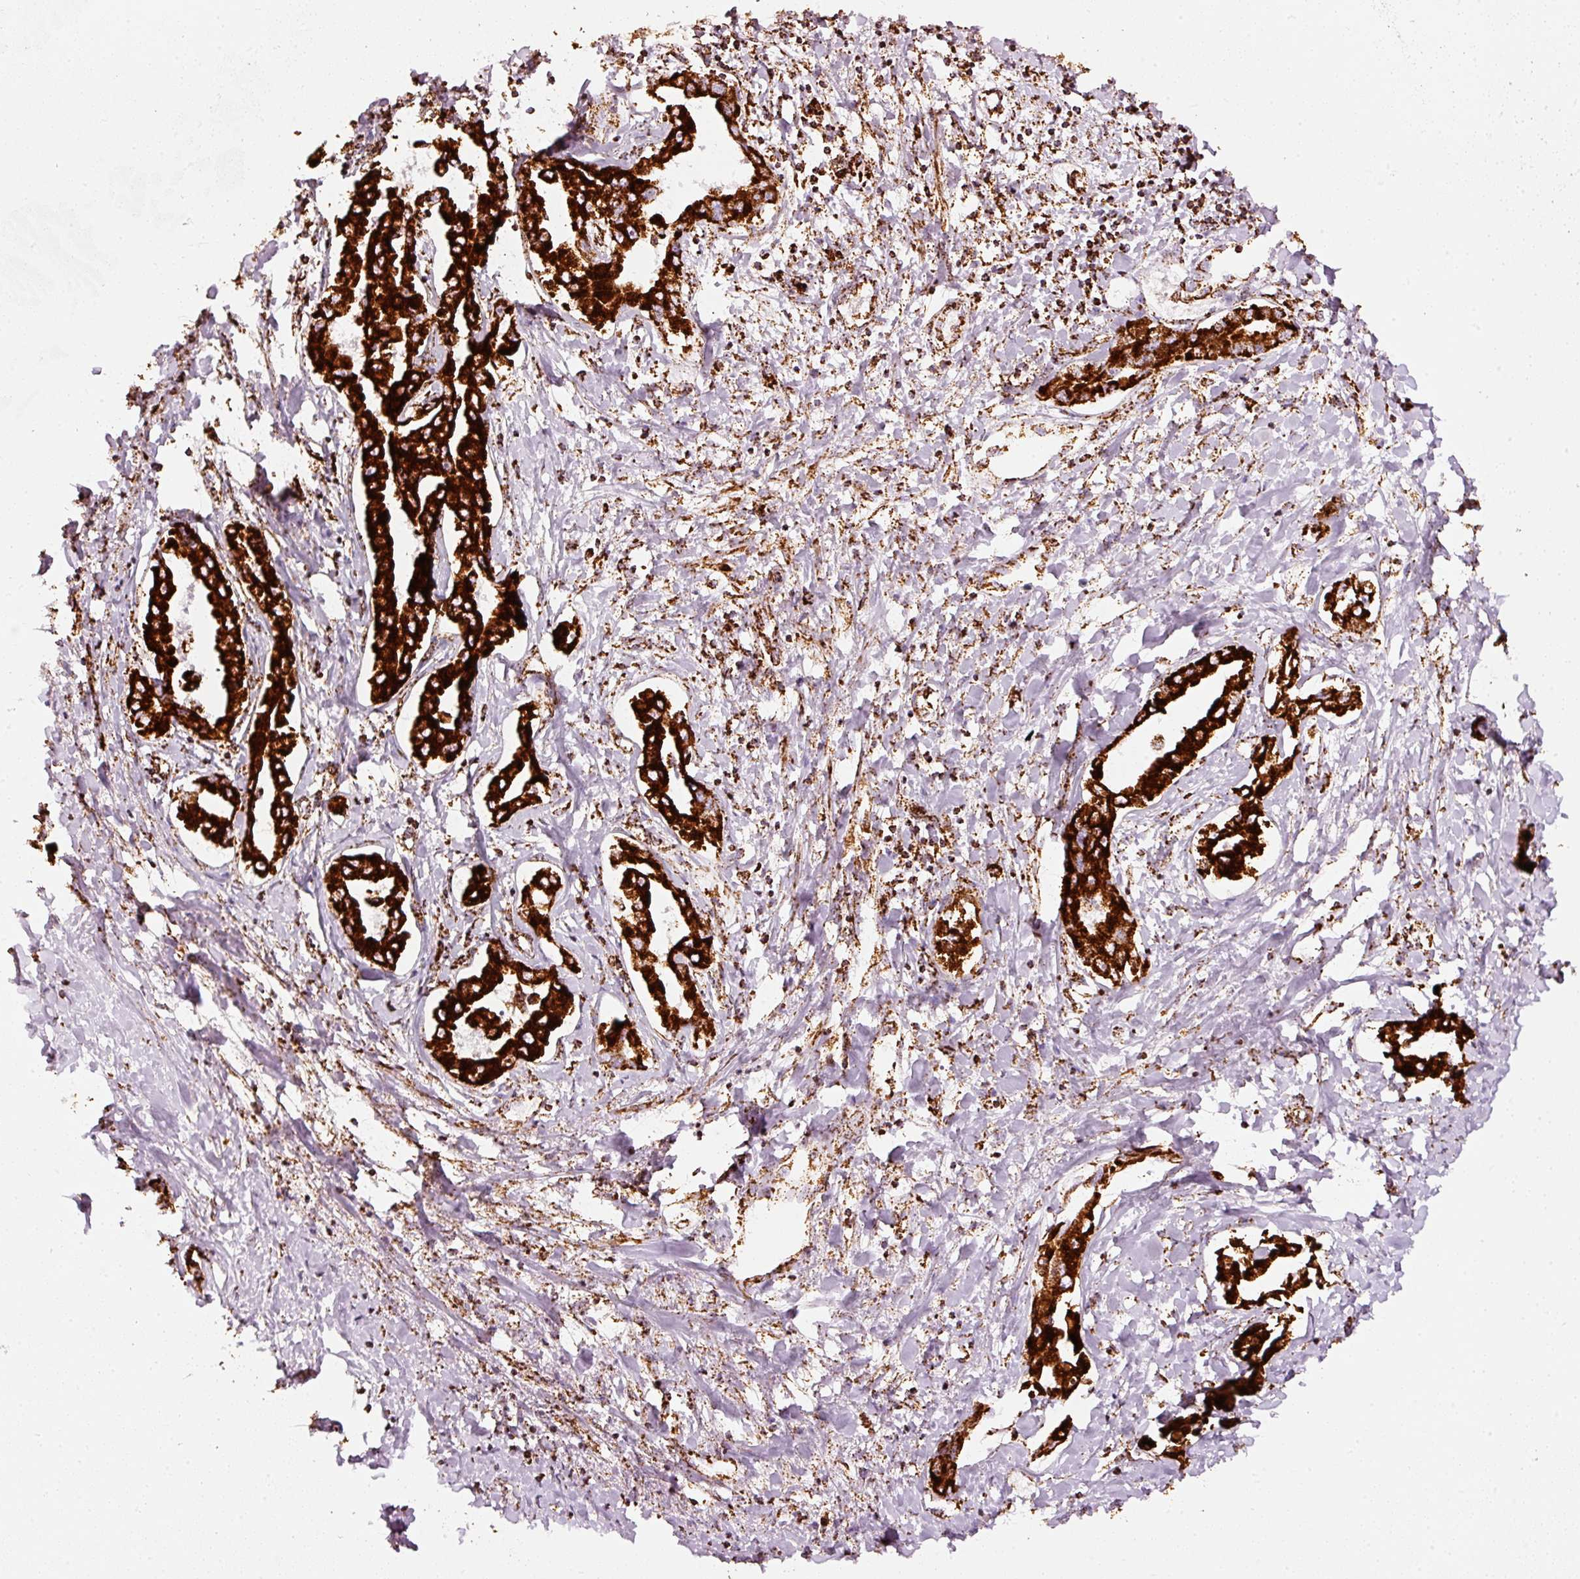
{"staining": {"intensity": "strong", "quantity": ">75%", "location": "cytoplasmic/membranous"}, "tissue": "liver cancer", "cell_type": "Tumor cells", "image_type": "cancer", "snomed": [{"axis": "morphology", "description": "Cholangiocarcinoma"}, {"axis": "topography", "description": "Liver"}], "caption": "Human liver cancer (cholangiocarcinoma) stained with a protein marker demonstrates strong staining in tumor cells.", "gene": "UQCRC1", "patient": {"sex": "male", "age": 59}}